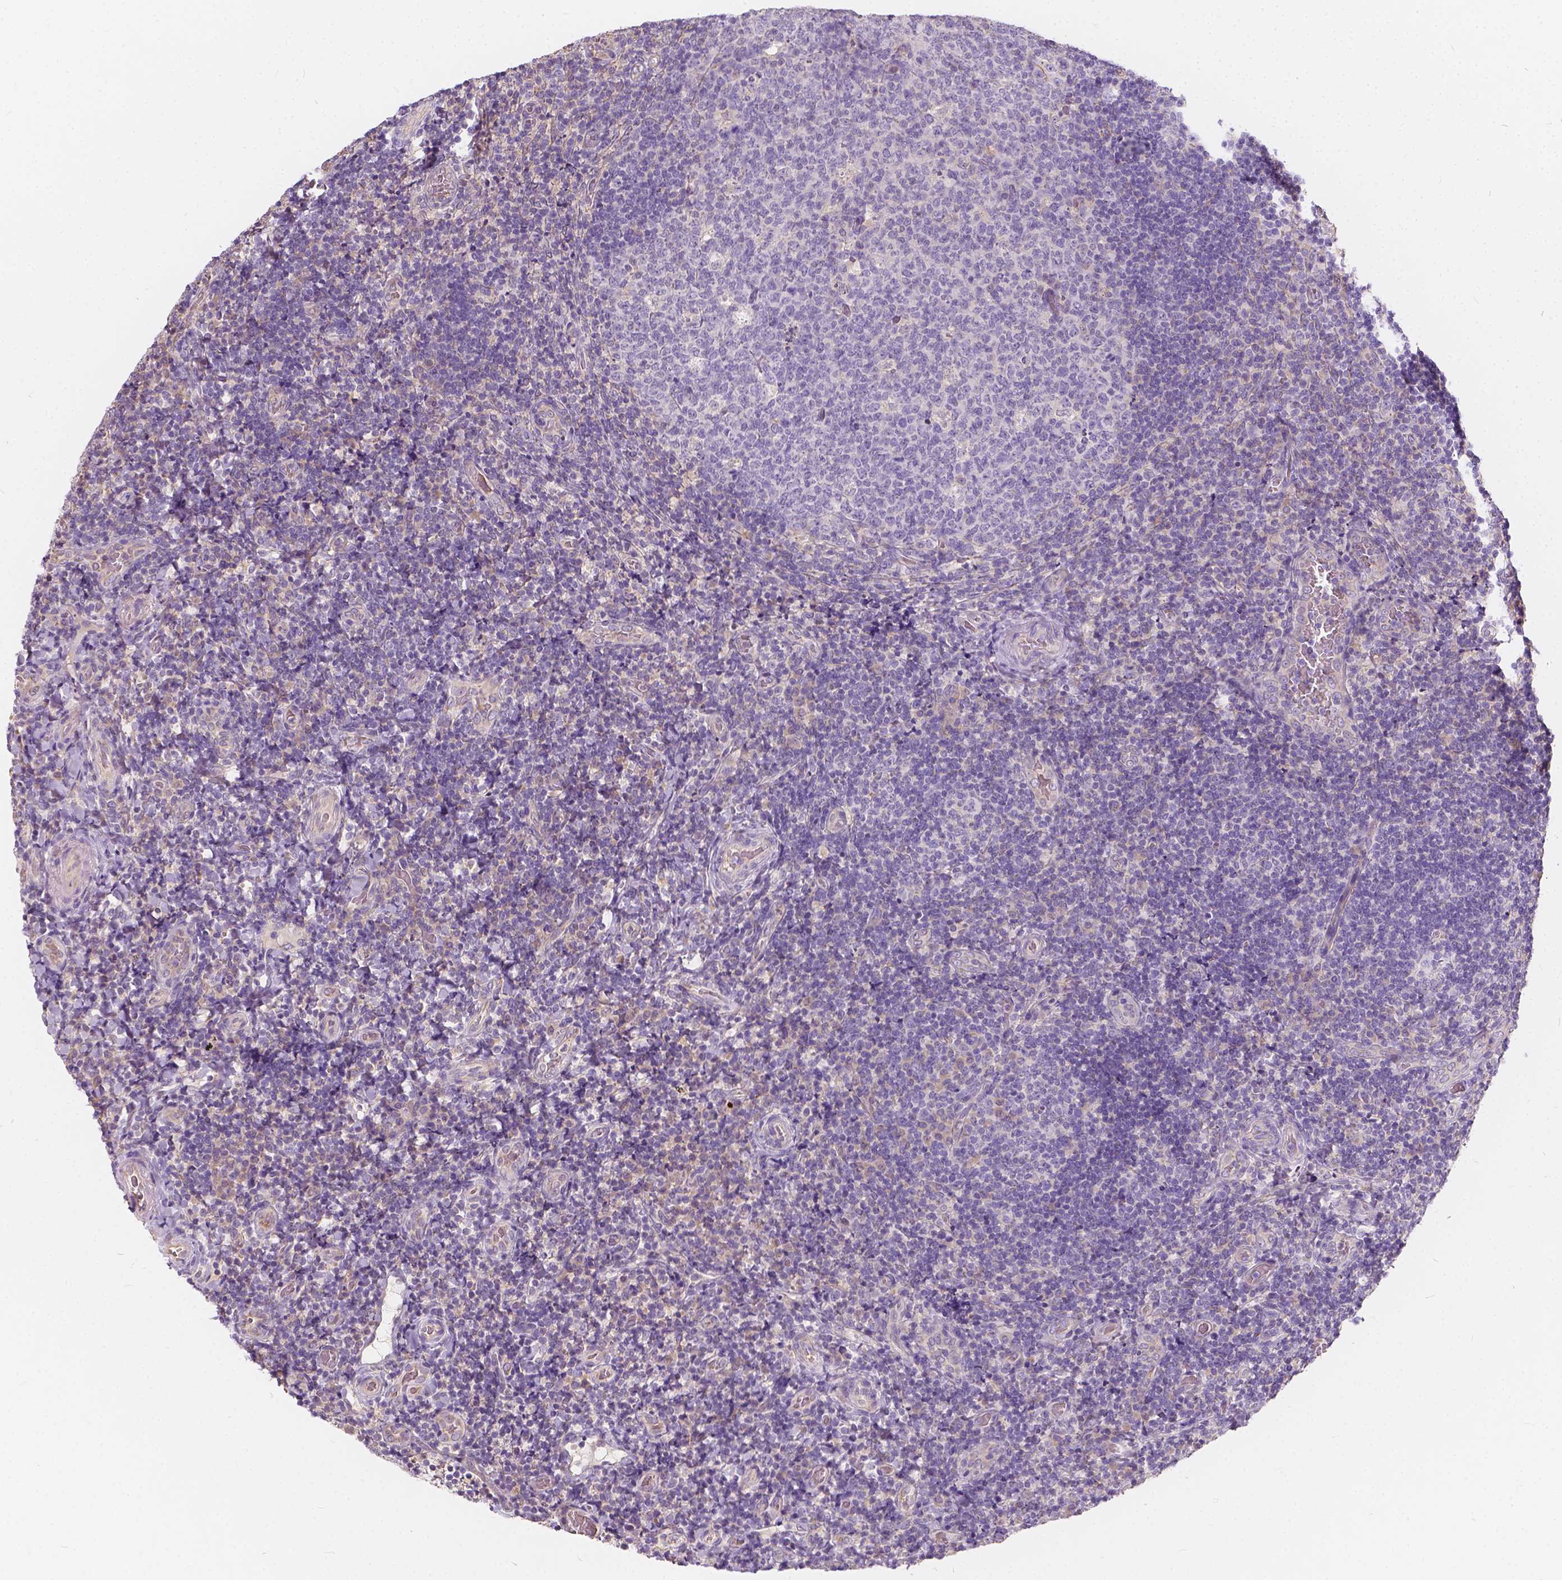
{"staining": {"intensity": "negative", "quantity": "none", "location": "none"}, "tissue": "tonsil", "cell_type": "Germinal center cells", "image_type": "normal", "snomed": [{"axis": "morphology", "description": "Normal tissue, NOS"}, {"axis": "topography", "description": "Tonsil"}], "caption": "Unremarkable tonsil was stained to show a protein in brown. There is no significant expression in germinal center cells. The staining is performed using DAB brown chromogen with nuclei counter-stained in using hematoxylin.", "gene": "KIAA0513", "patient": {"sex": "male", "age": 17}}